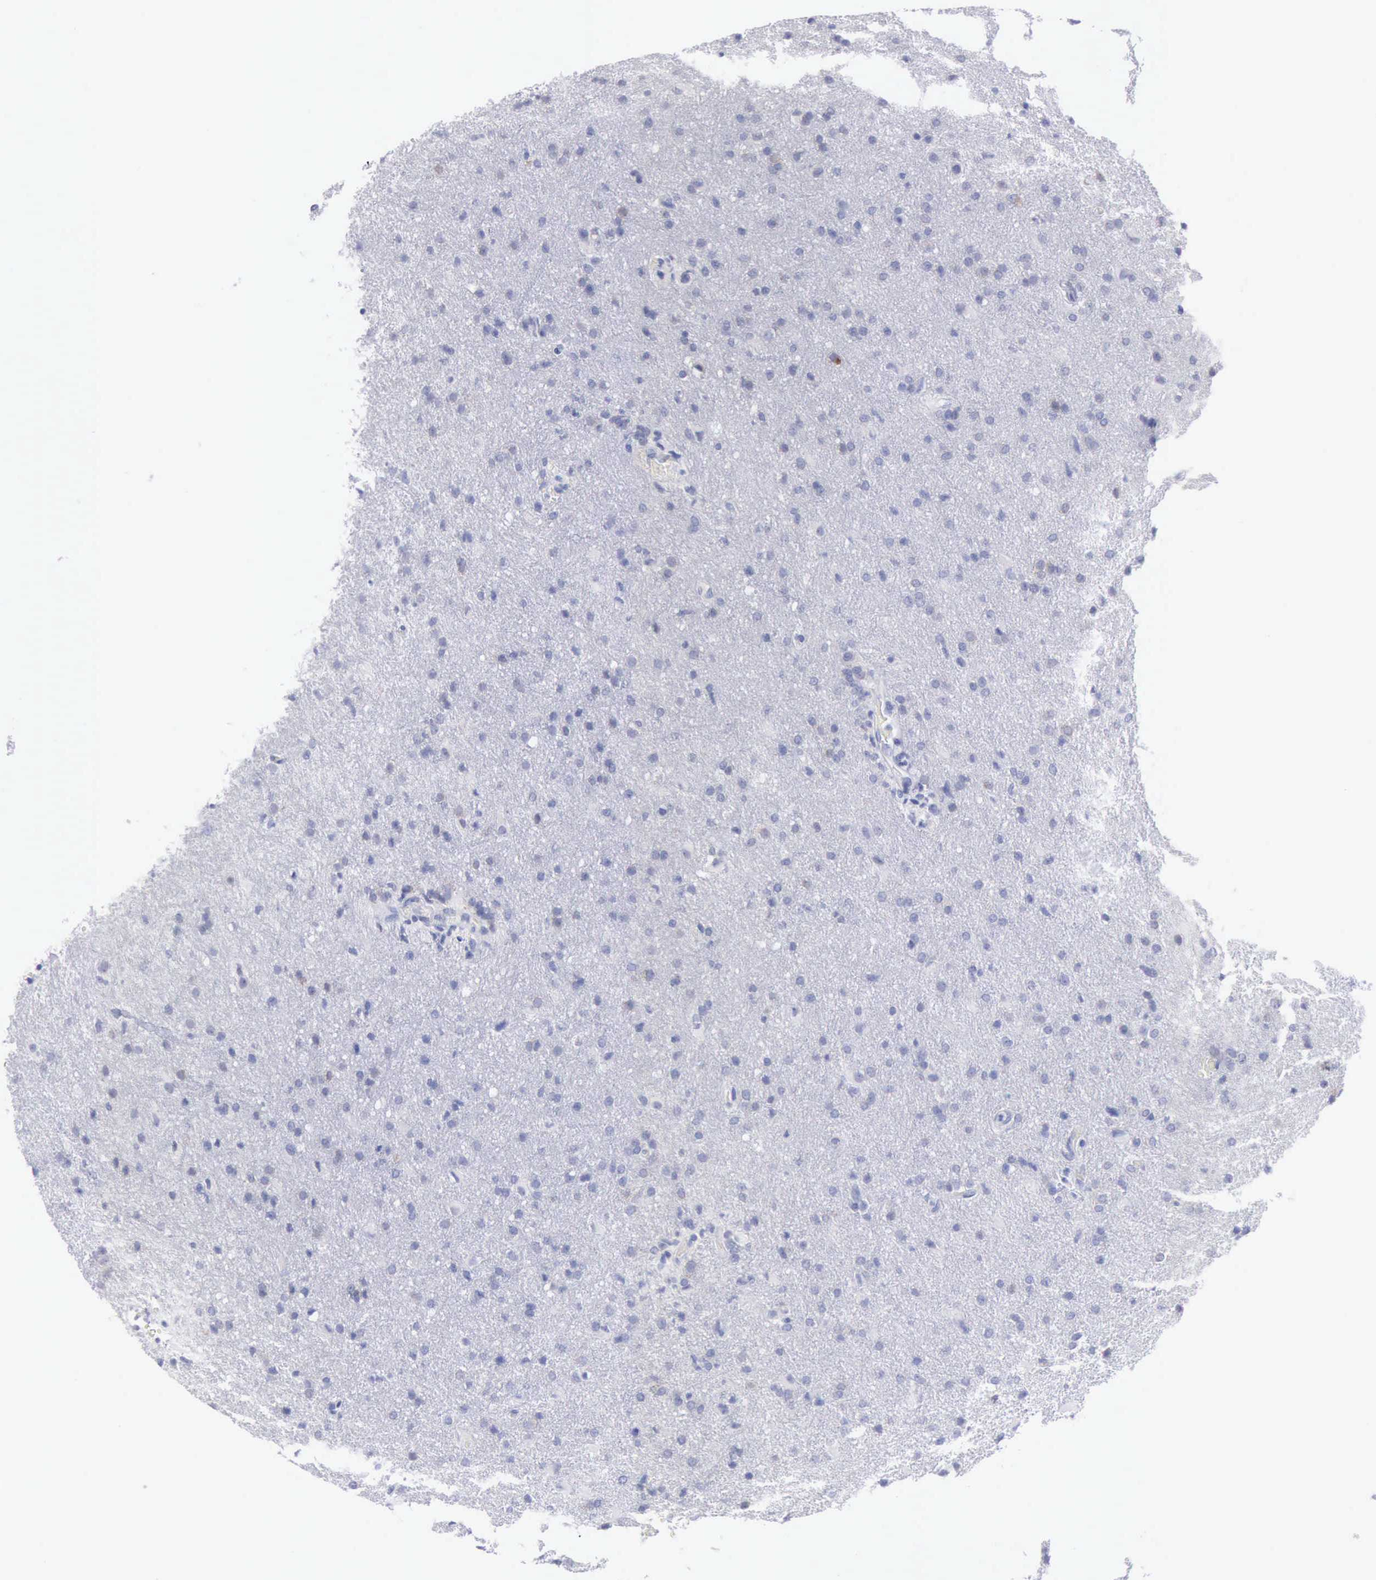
{"staining": {"intensity": "negative", "quantity": "none", "location": "none"}, "tissue": "glioma", "cell_type": "Tumor cells", "image_type": "cancer", "snomed": [{"axis": "morphology", "description": "Glioma, malignant, High grade"}, {"axis": "topography", "description": "Brain"}], "caption": "Tumor cells show no significant protein expression in malignant glioma (high-grade).", "gene": "ANGEL1", "patient": {"sex": "male", "age": 68}}